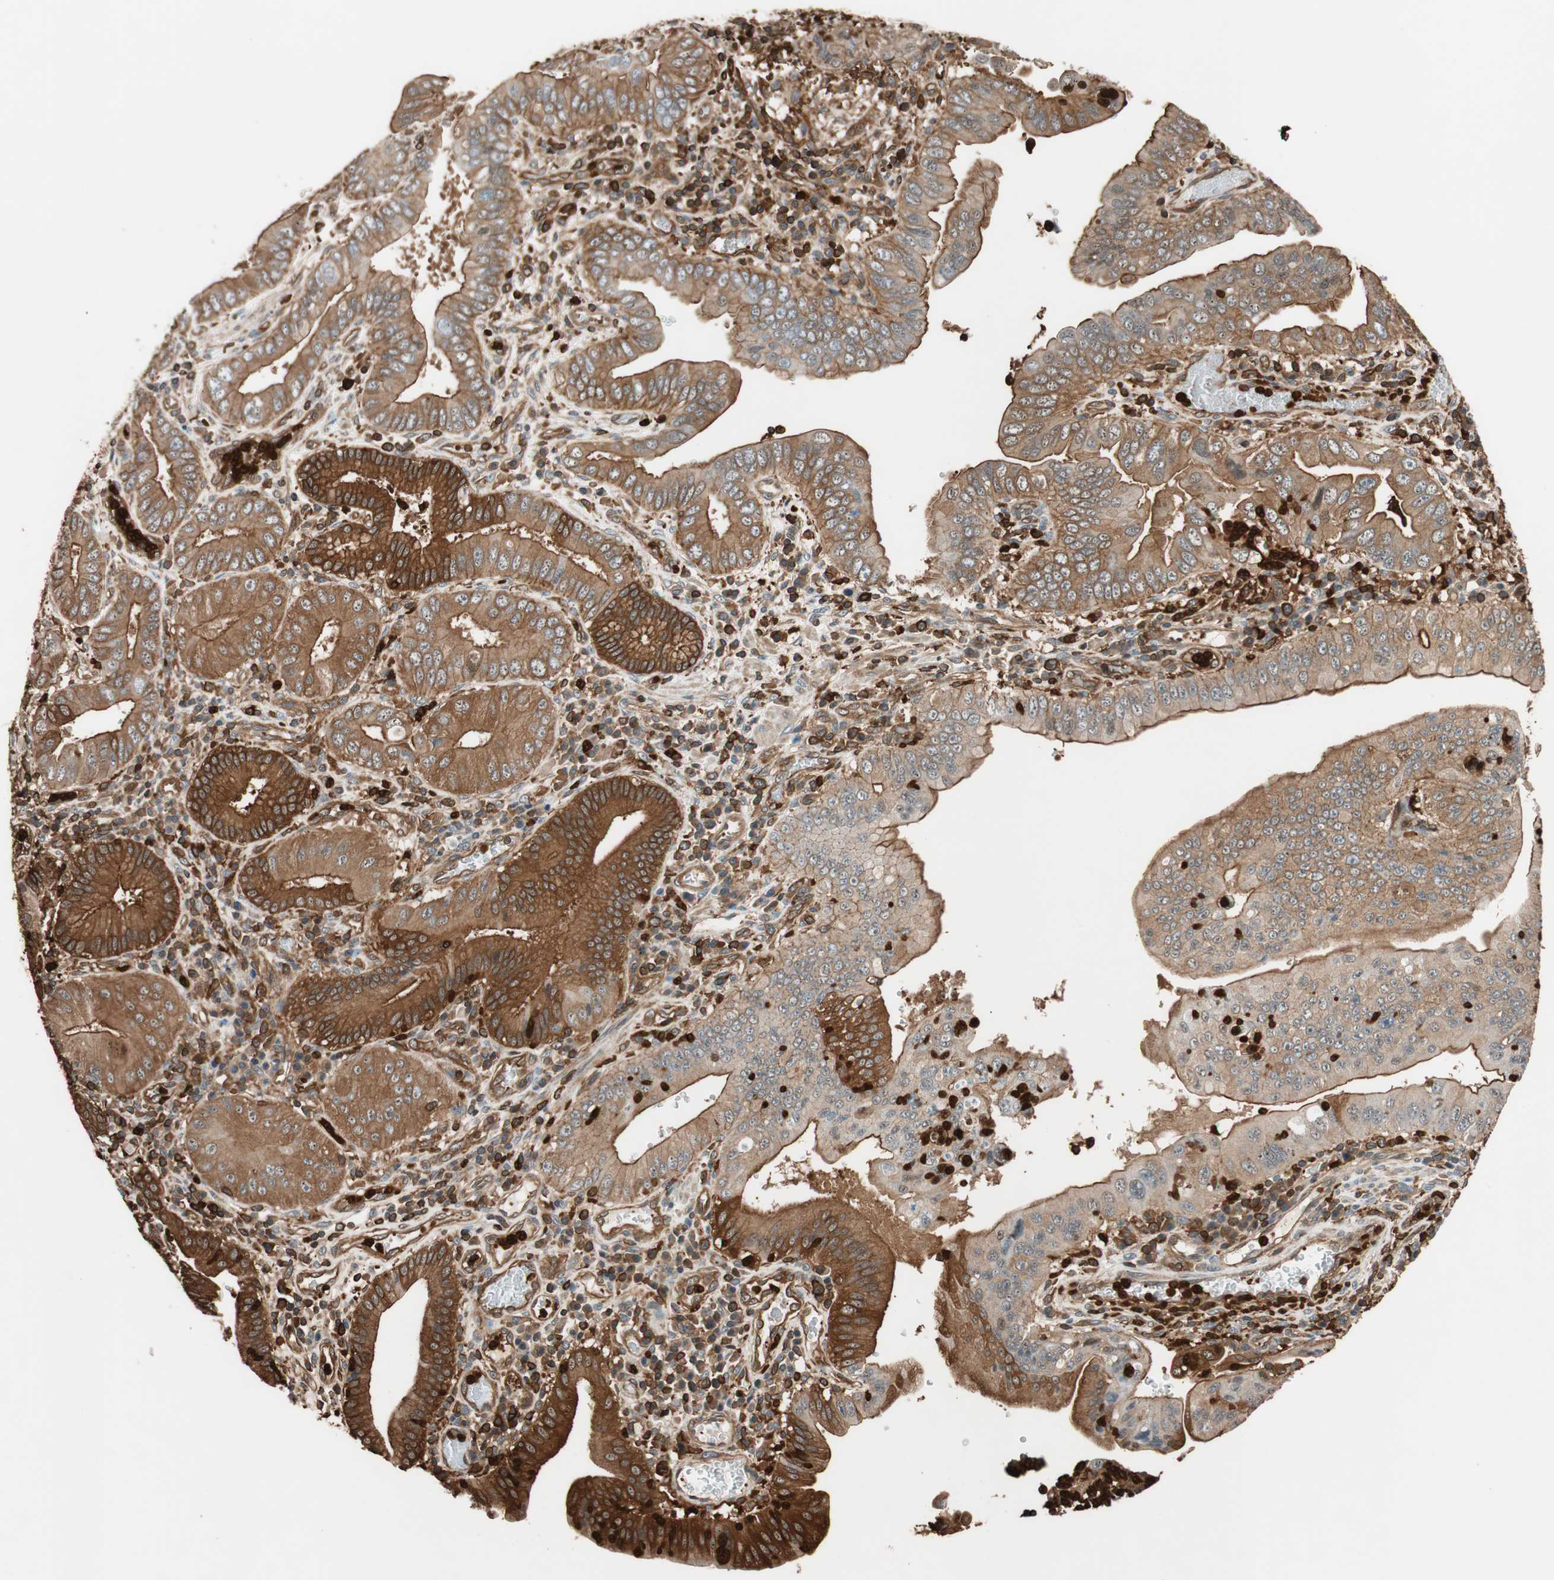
{"staining": {"intensity": "strong", "quantity": ">75%", "location": "cytoplasmic/membranous"}, "tissue": "pancreatic cancer", "cell_type": "Tumor cells", "image_type": "cancer", "snomed": [{"axis": "morphology", "description": "Normal tissue, NOS"}, {"axis": "topography", "description": "Lymph node"}], "caption": "Pancreatic cancer stained with immunohistochemistry displays strong cytoplasmic/membranous positivity in about >75% of tumor cells.", "gene": "VASP", "patient": {"sex": "male", "age": 50}}